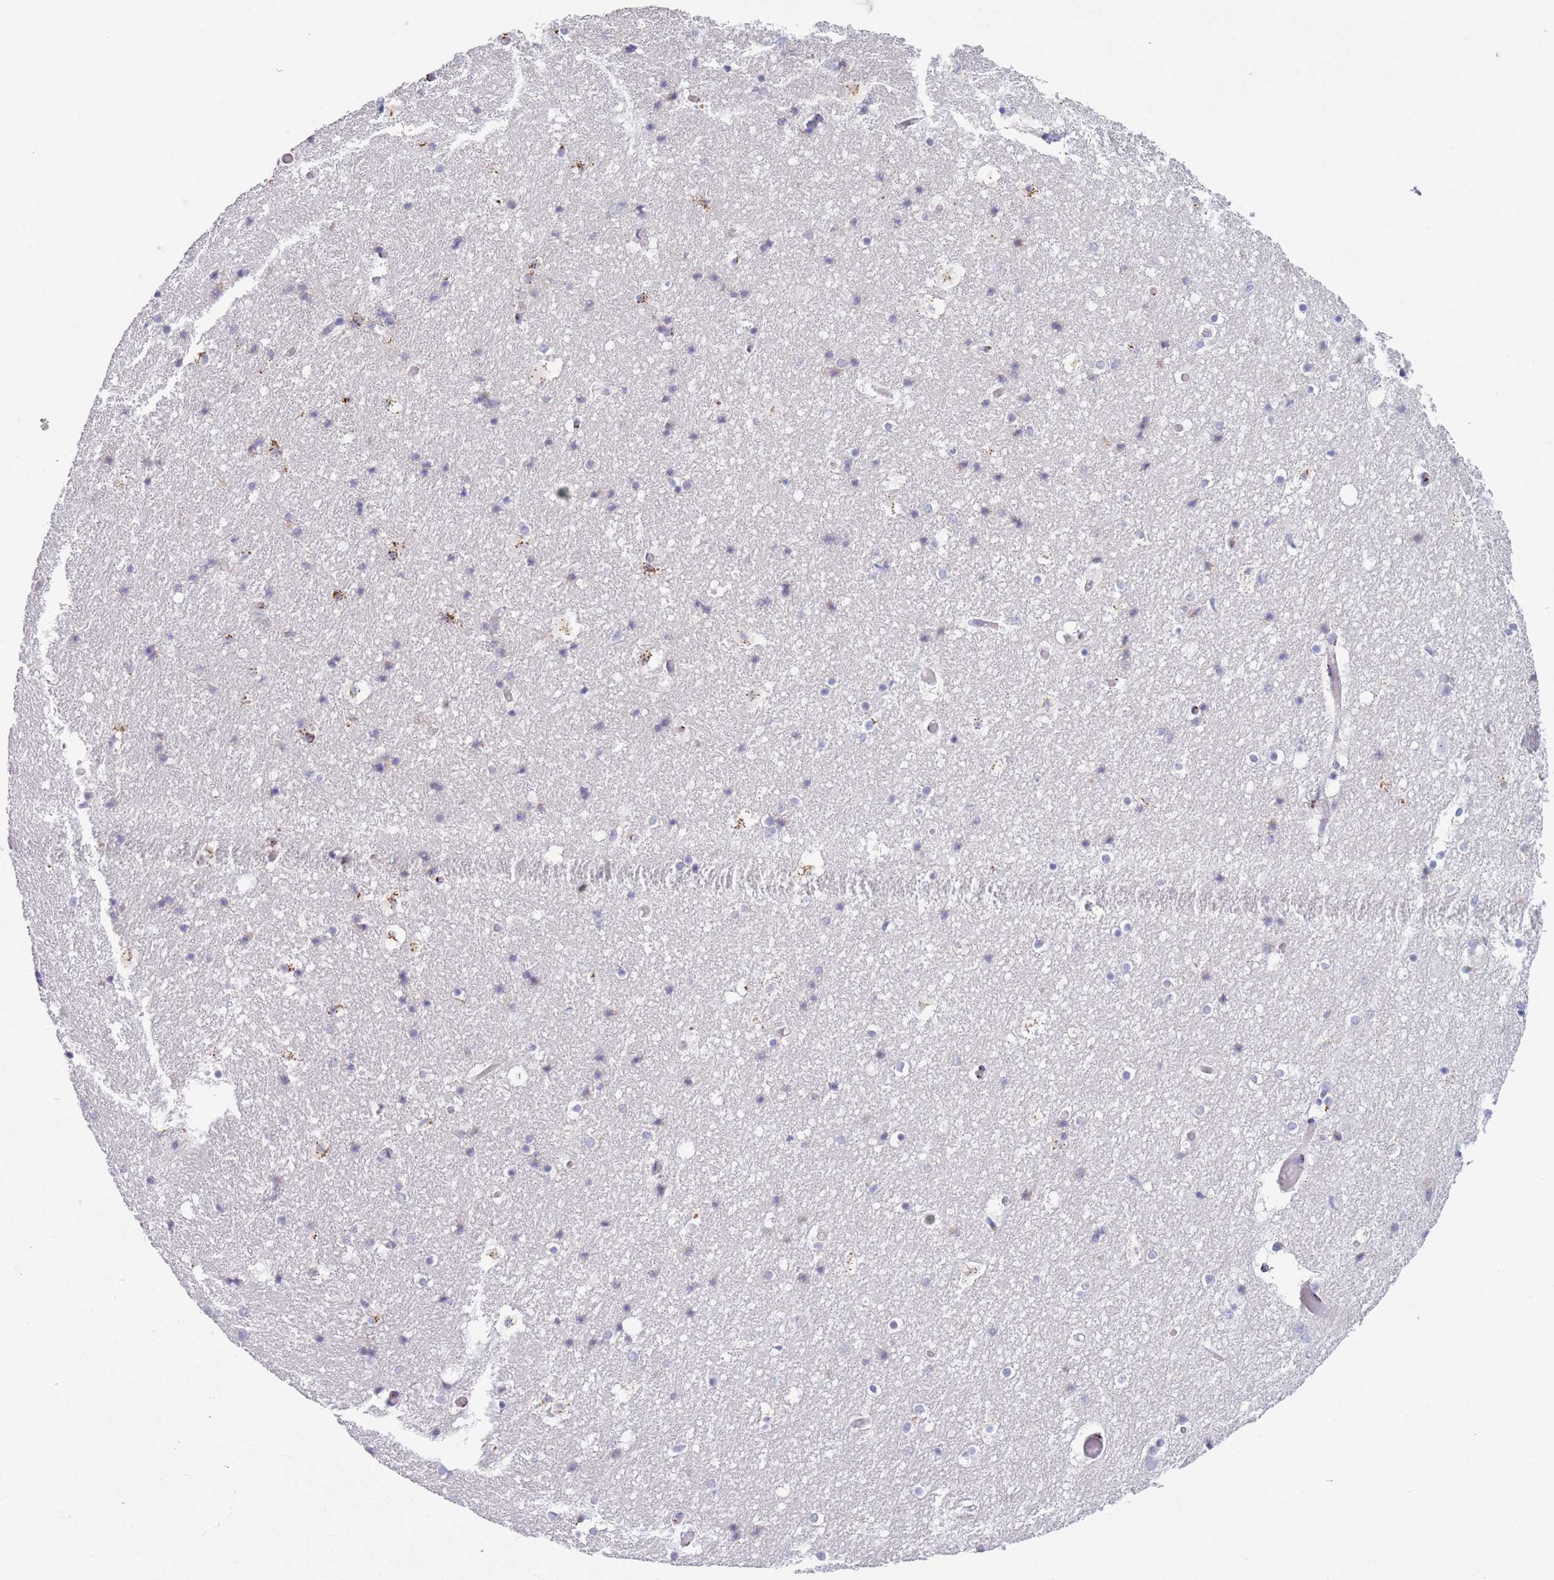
{"staining": {"intensity": "moderate", "quantity": "25%-75%", "location": "cytoplasmic/membranous"}, "tissue": "hippocampus", "cell_type": "Glial cells", "image_type": "normal", "snomed": [{"axis": "morphology", "description": "Normal tissue, NOS"}, {"axis": "topography", "description": "Hippocampus"}], "caption": "This is a histology image of IHC staining of normal hippocampus, which shows moderate staining in the cytoplasmic/membranous of glial cells.", "gene": "C20orf96", "patient": {"sex": "female", "age": 52}}